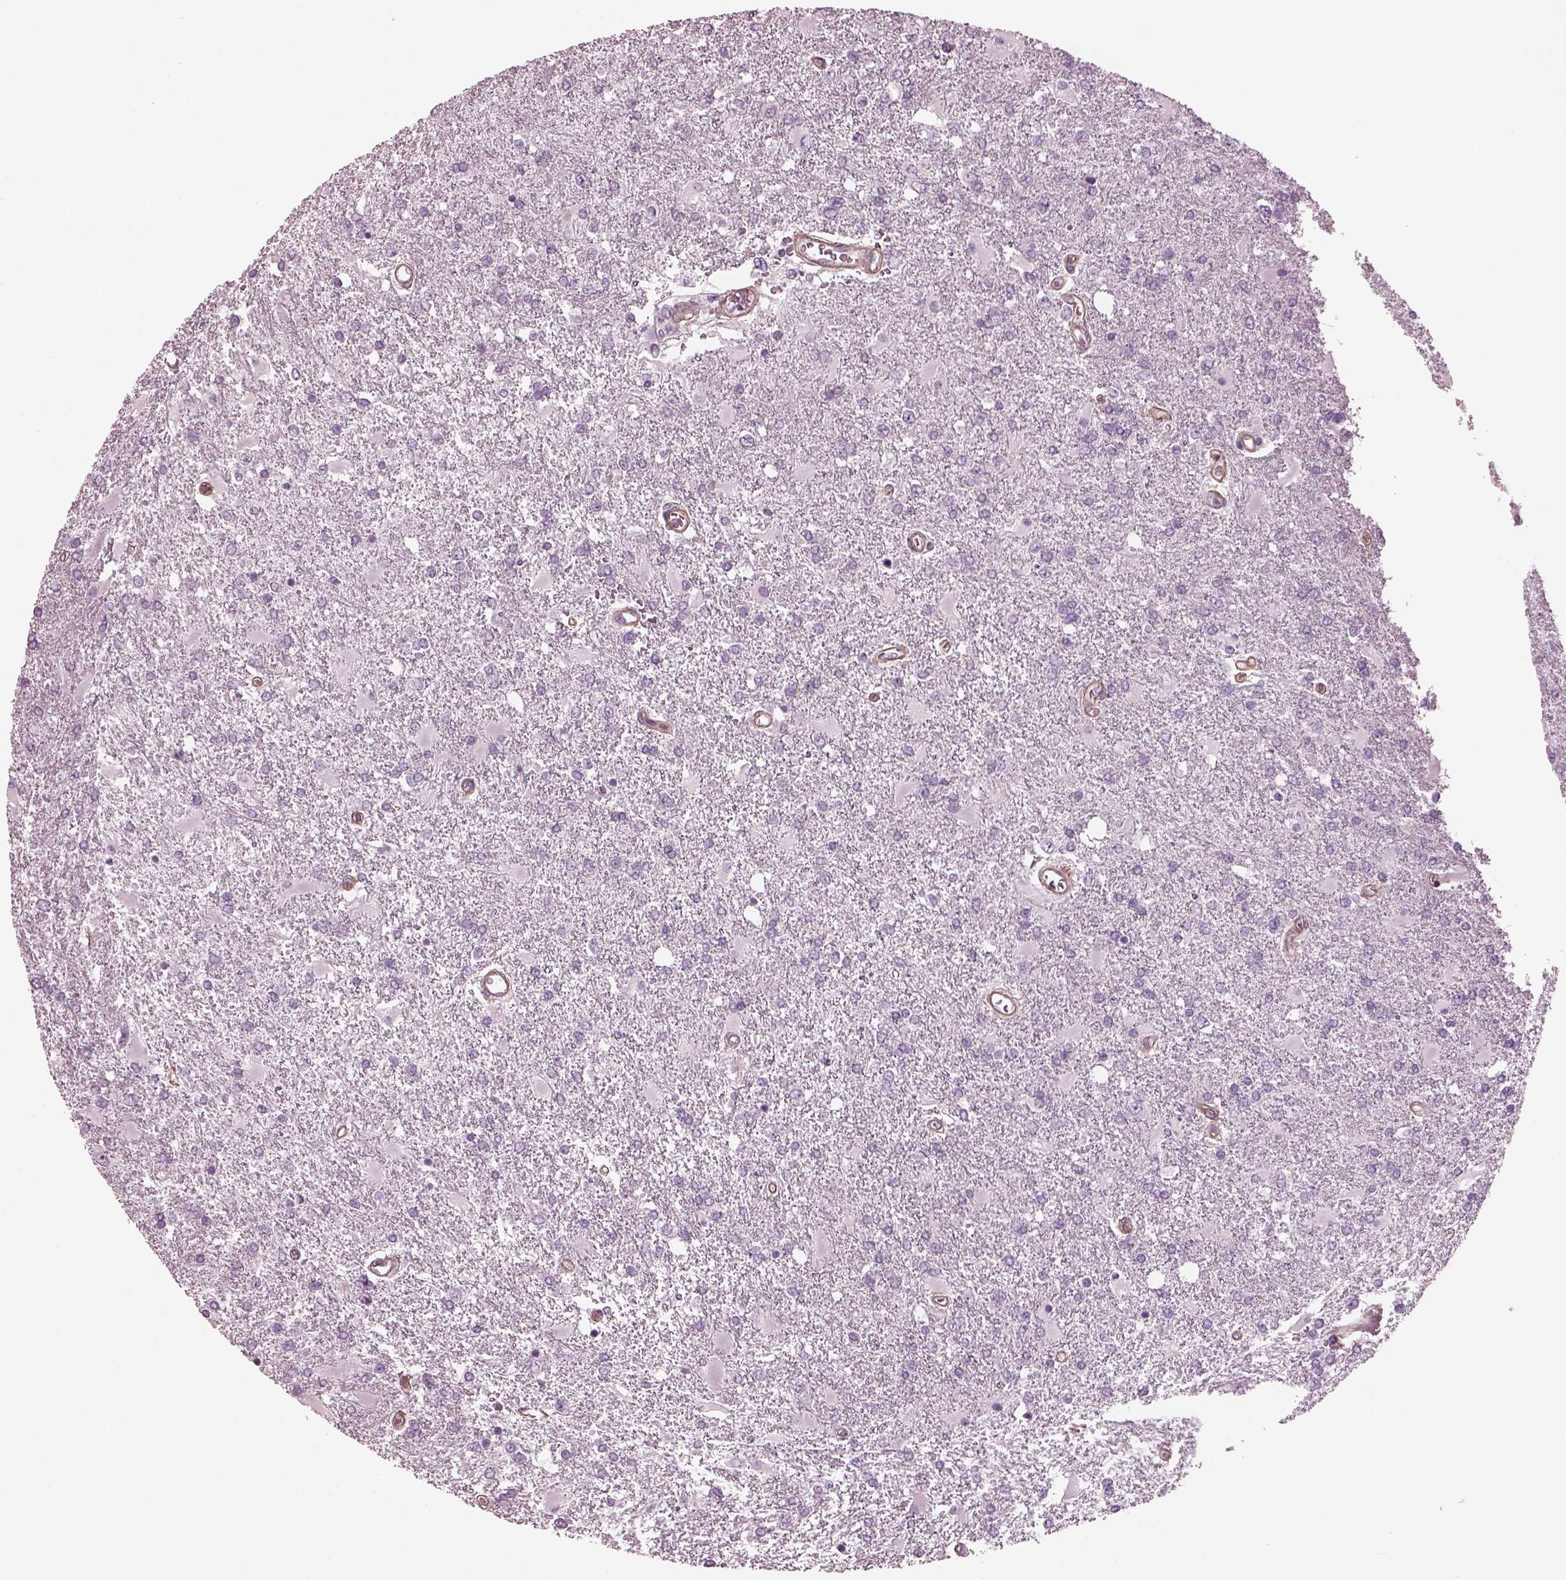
{"staining": {"intensity": "negative", "quantity": "none", "location": "none"}, "tissue": "glioma", "cell_type": "Tumor cells", "image_type": "cancer", "snomed": [{"axis": "morphology", "description": "Glioma, malignant, High grade"}, {"axis": "topography", "description": "Cerebral cortex"}], "caption": "Human malignant high-grade glioma stained for a protein using IHC displays no expression in tumor cells.", "gene": "BFSP1", "patient": {"sex": "male", "age": 79}}